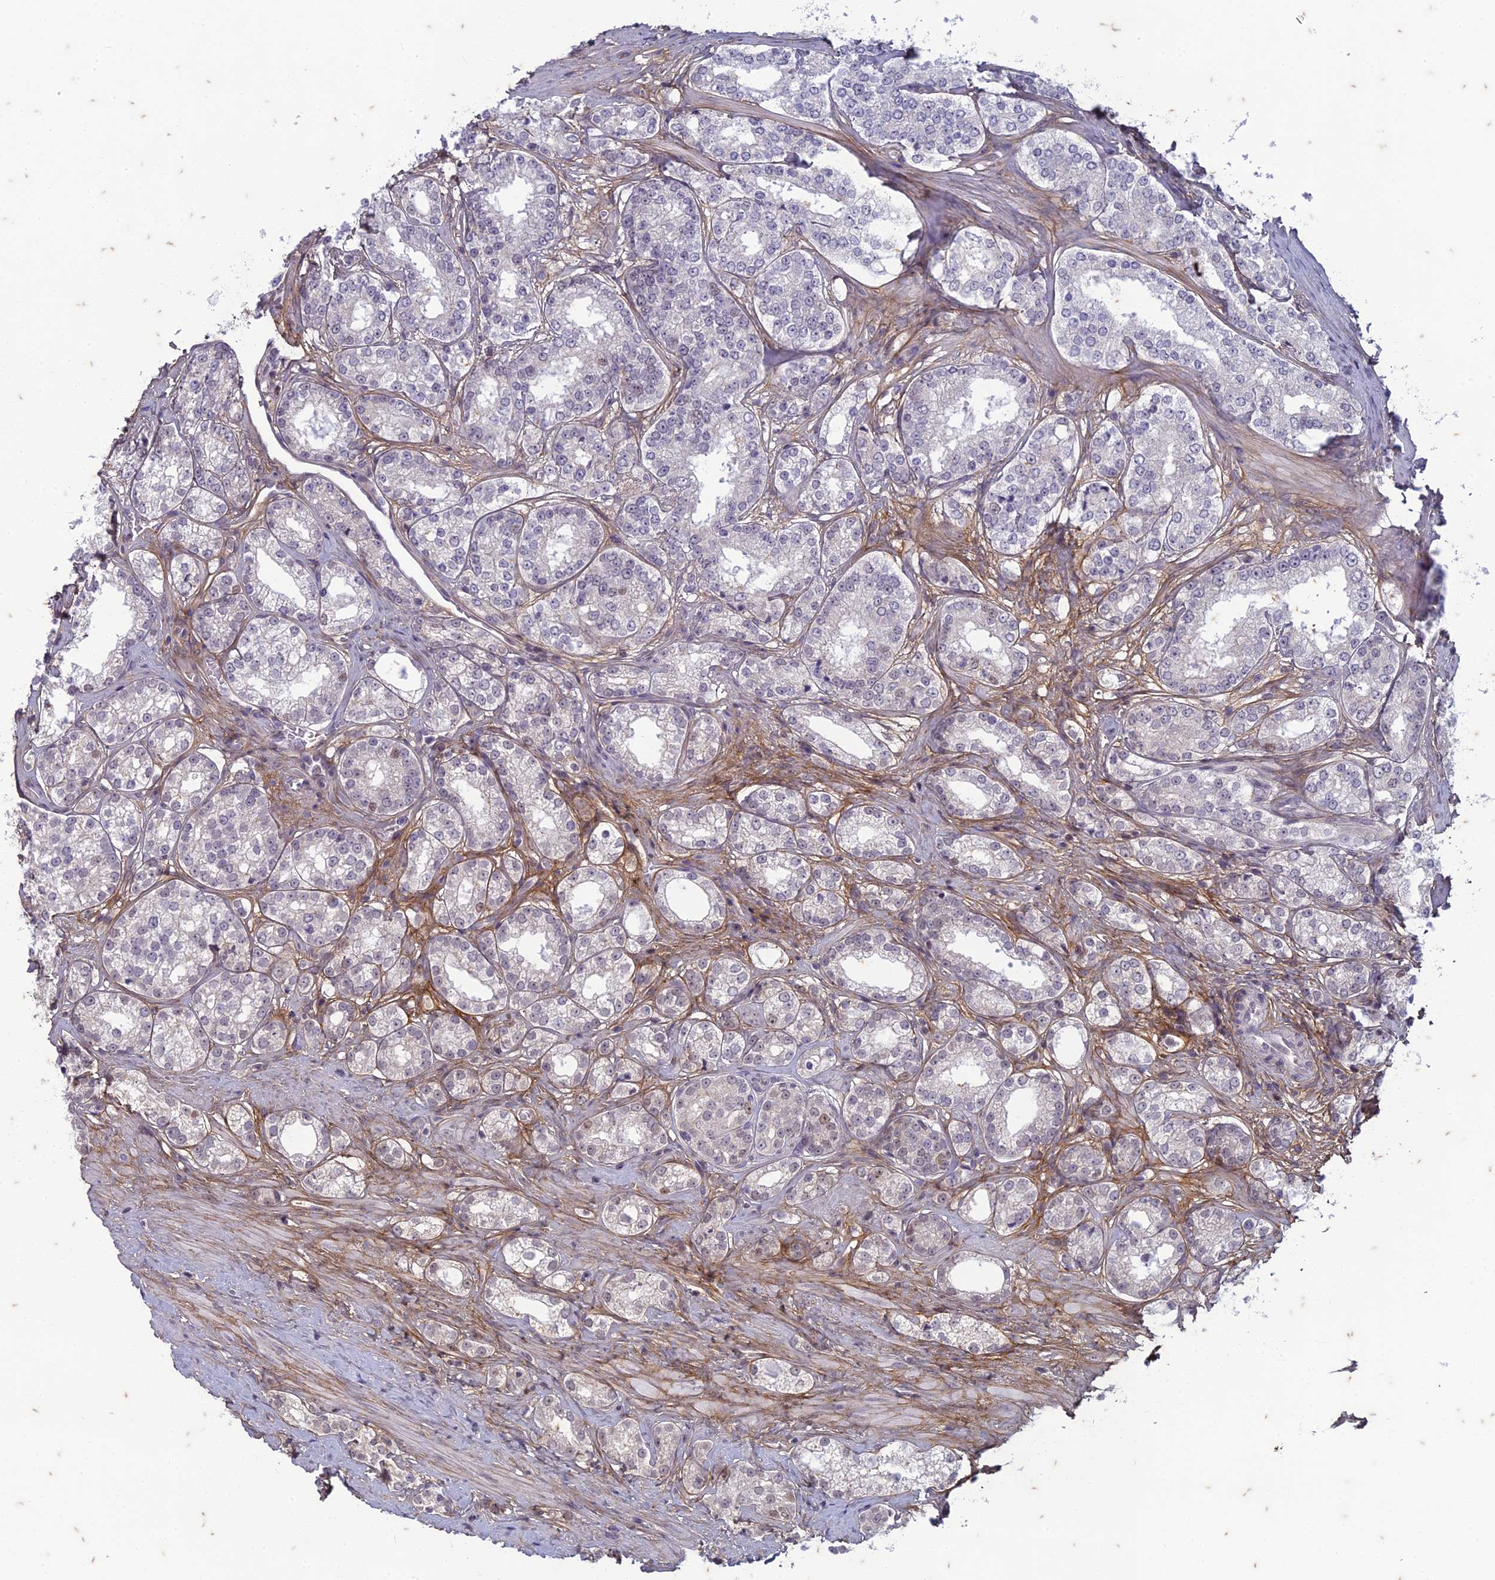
{"staining": {"intensity": "negative", "quantity": "none", "location": "none"}, "tissue": "prostate cancer", "cell_type": "Tumor cells", "image_type": "cancer", "snomed": [{"axis": "morphology", "description": "Normal tissue, NOS"}, {"axis": "morphology", "description": "Adenocarcinoma, High grade"}, {"axis": "topography", "description": "Prostate"}], "caption": "High power microscopy histopathology image of an immunohistochemistry (IHC) histopathology image of prostate adenocarcinoma (high-grade), revealing no significant positivity in tumor cells. The staining was performed using DAB to visualize the protein expression in brown, while the nuclei were stained in blue with hematoxylin (Magnification: 20x).", "gene": "PABPN1L", "patient": {"sex": "male", "age": 83}}